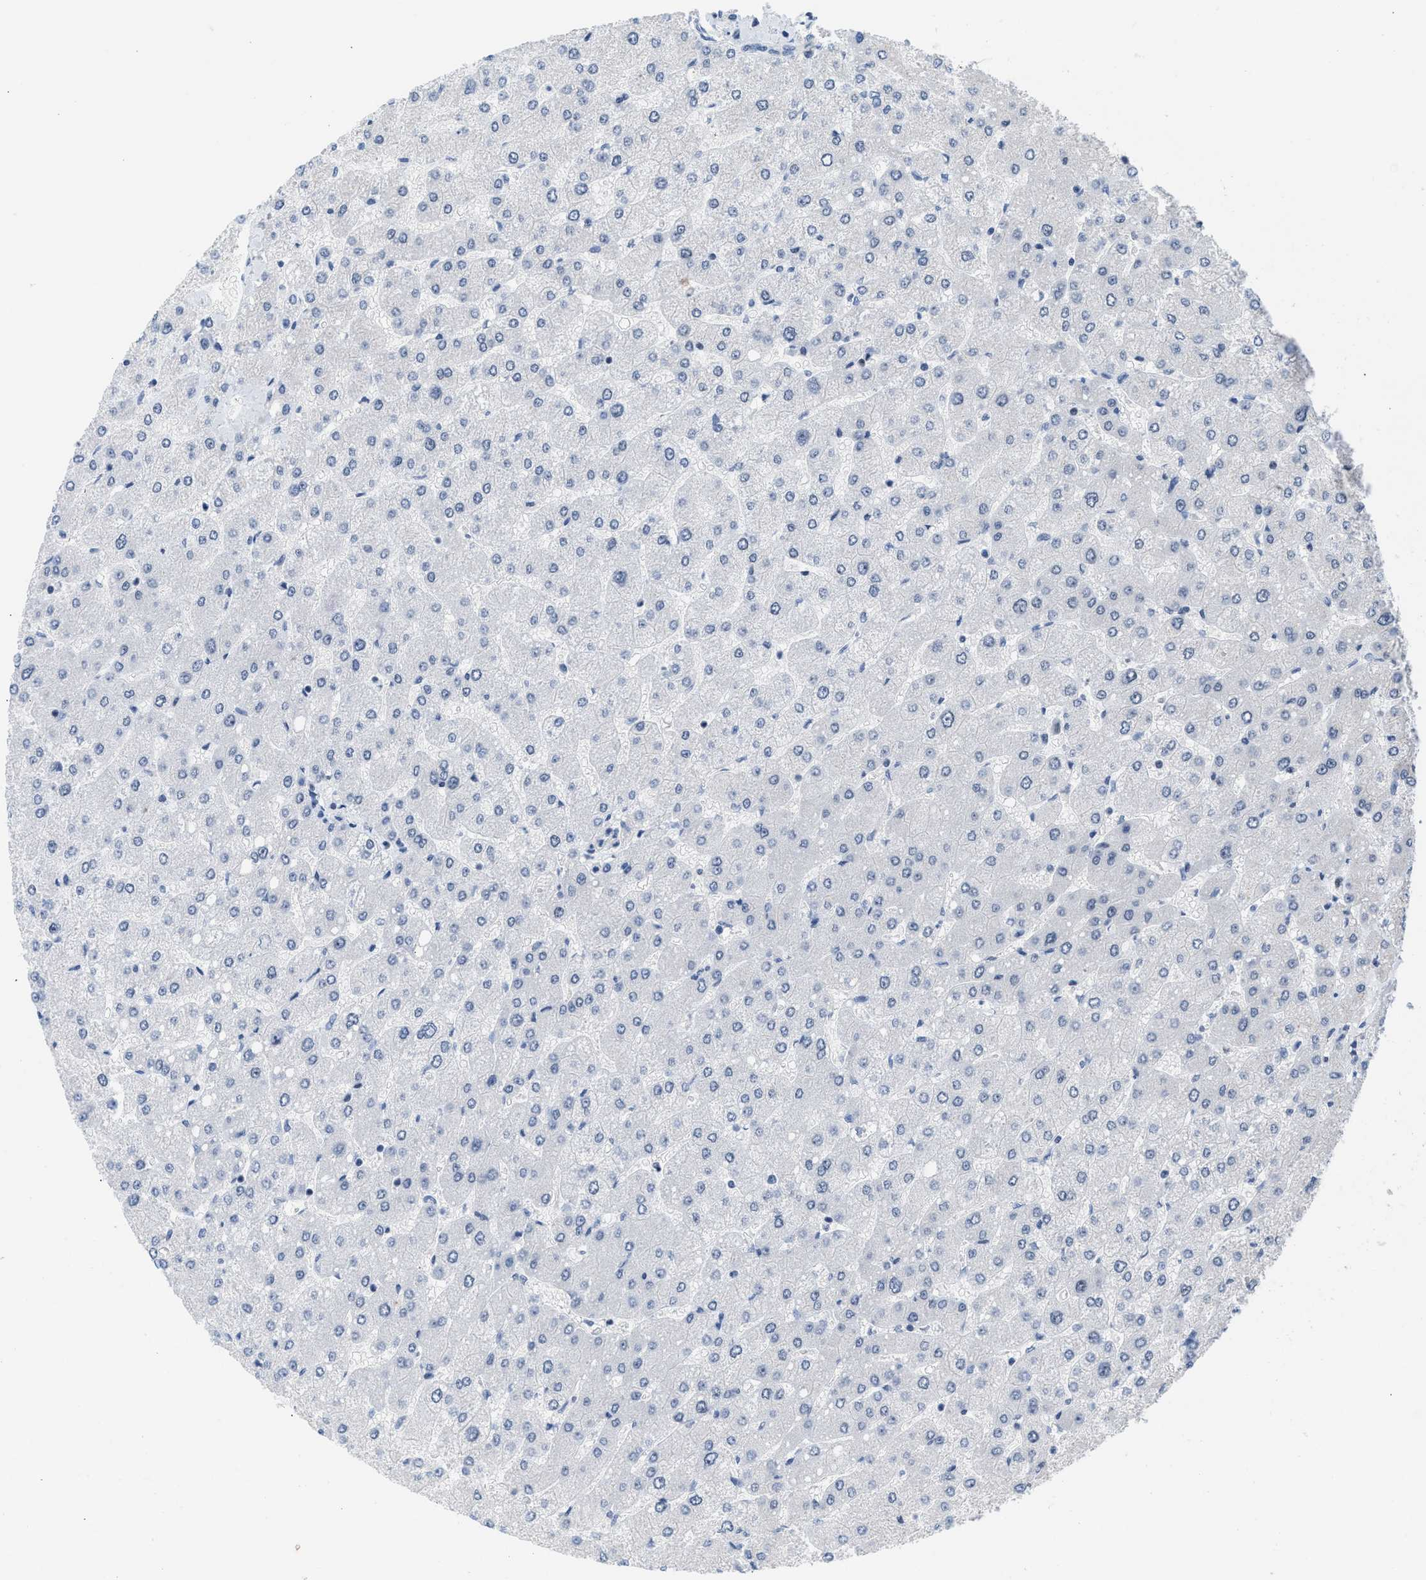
{"staining": {"intensity": "negative", "quantity": "none", "location": "none"}, "tissue": "liver", "cell_type": "Cholangiocytes", "image_type": "normal", "snomed": [{"axis": "morphology", "description": "Normal tissue, NOS"}, {"axis": "topography", "description": "Liver"}], "caption": "Immunohistochemical staining of normal liver demonstrates no significant positivity in cholangiocytes.", "gene": "TERF2IP", "patient": {"sex": "male", "age": 55}}